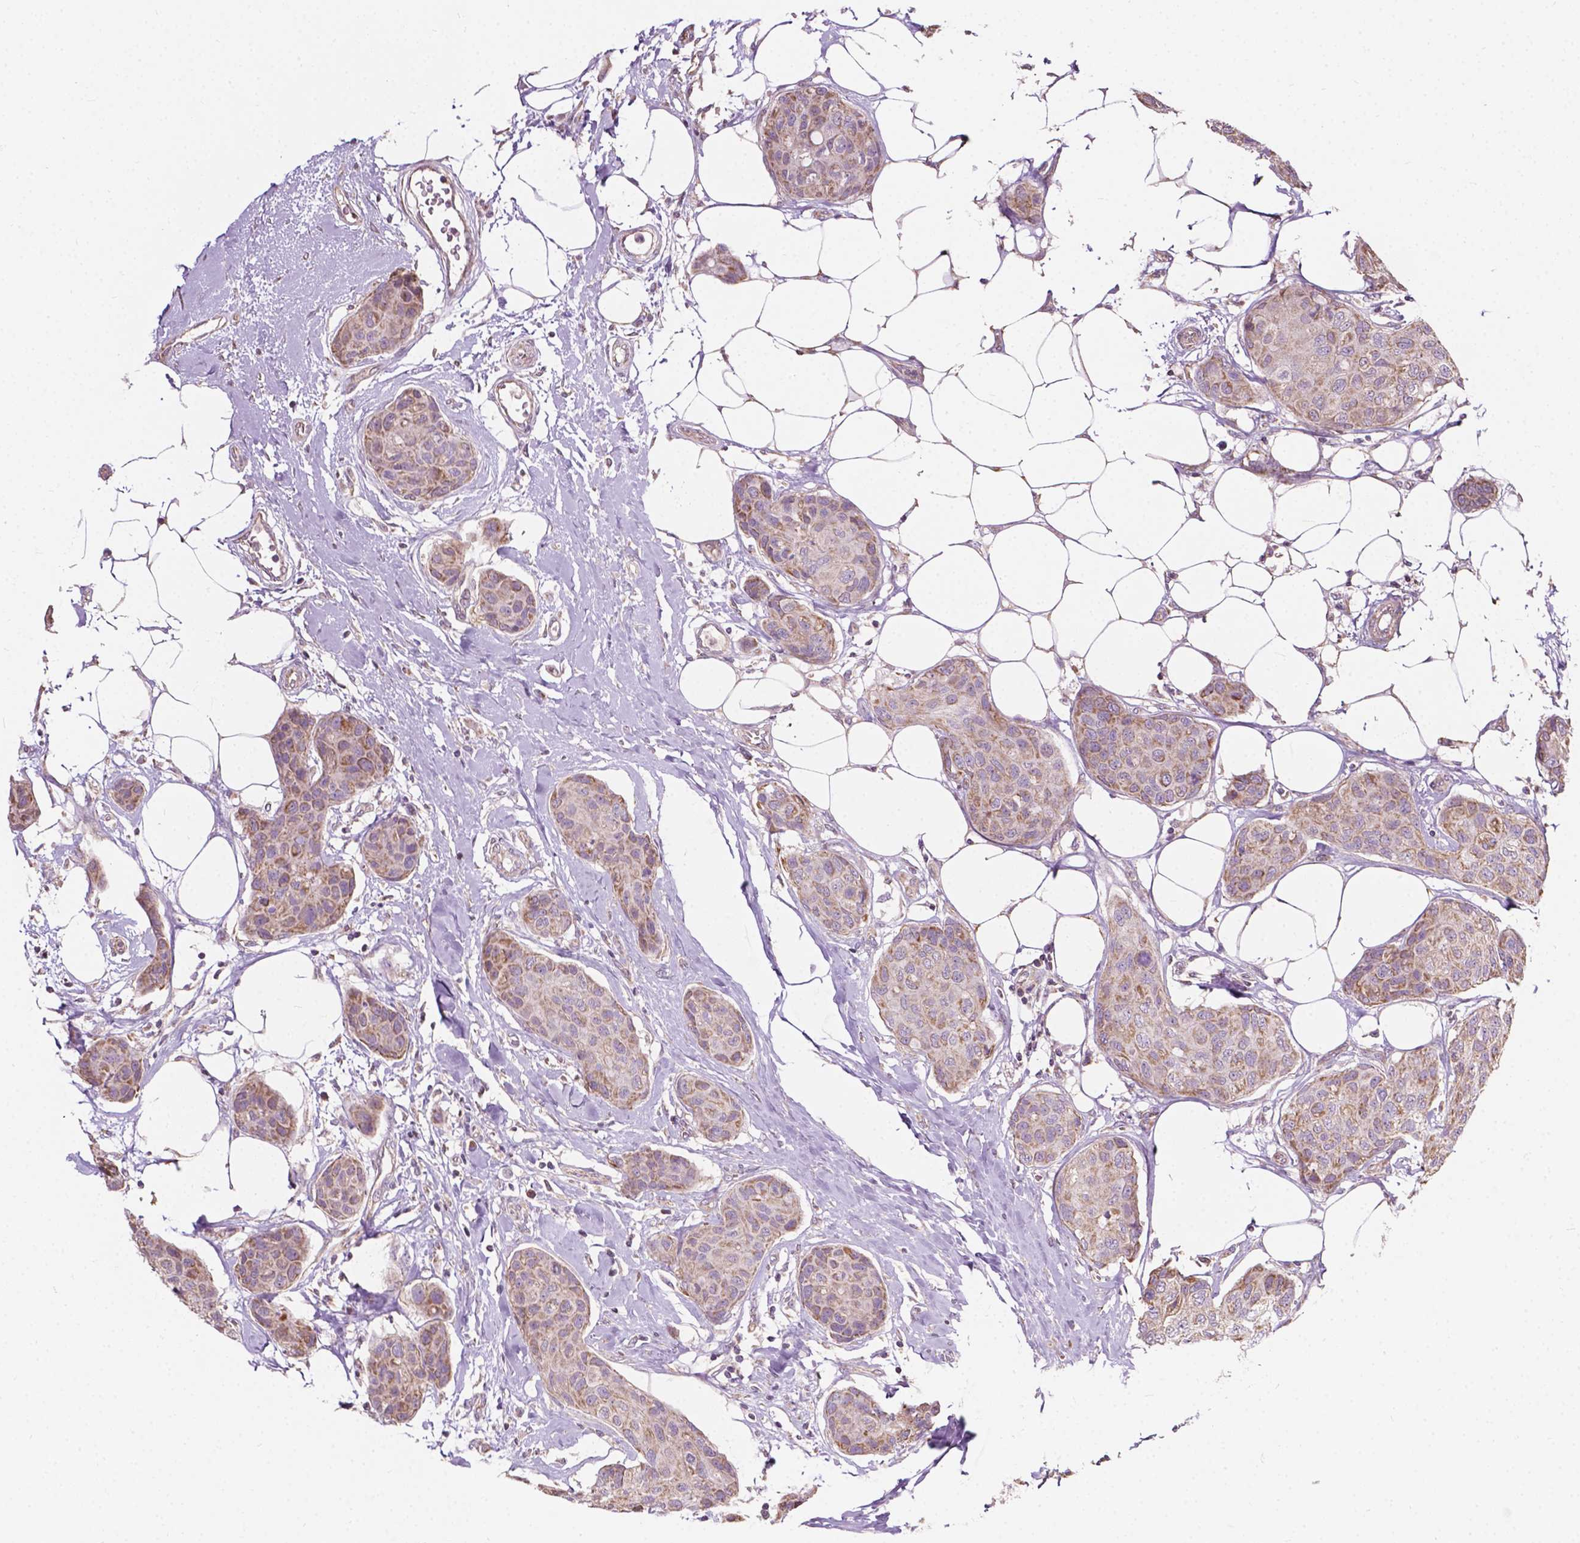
{"staining": {"intensity": "moderate", "quantity": ">75%", "location": "cytoplasmic/membranous"}, "tissue": "breast cancer", "cell_type": "Tumor cells", "image_type": "cancer", "snomed": [{"axis": "morphology", "description": "Duct carcinoma"}, {"axis": "topography", "description": "Breast"}], "caption": "A medium amount of moderate cytoplasmic/membranous expression is identified in approximately >75% of tumor cells in breast cancer tissue. (DAB = brown stain, brightfield microscopy at high magnification).", "gene": "NDUFA10", "patient": {"sex": "female", "age": 80}}